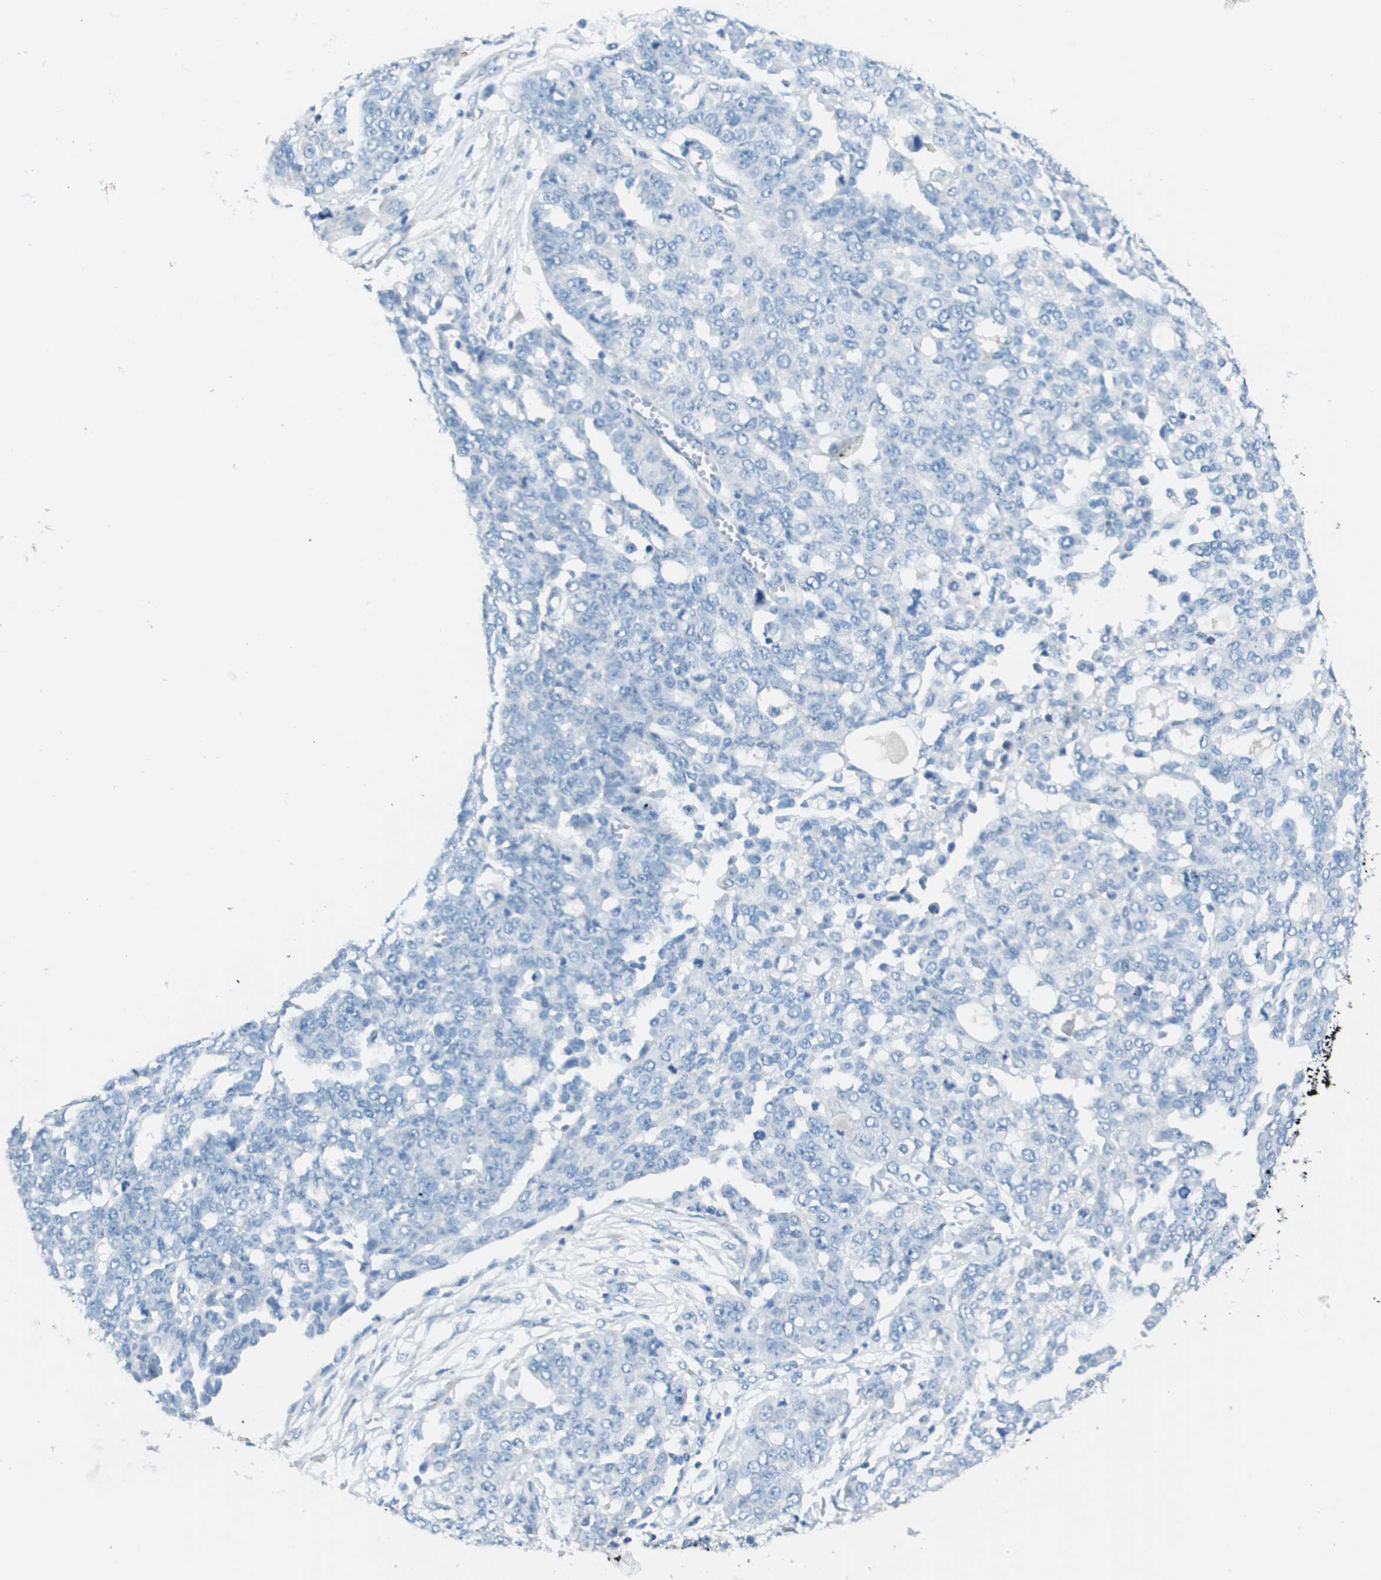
{"staining": {"intensity": "negative", "quantity": "none", "location": "none"}, "tissue": "ovarian cancer", "cell_type": "Tumor cells", "image_type": "cancer", "snomed": [{"axis": "morphology", "description": "Cystadenocarcinoma, serous, NOS"}, {"axis": "topography", "description": "Soft tissue"}, {"axis": "topography", "description": "Ovary"}], "caption": "Tumor cells show no significant expression in ovarian cancer (serous cystadenocarcinoma).", "gene": "PTGDR2", "patient": {"sex": "female", "age": 57}}